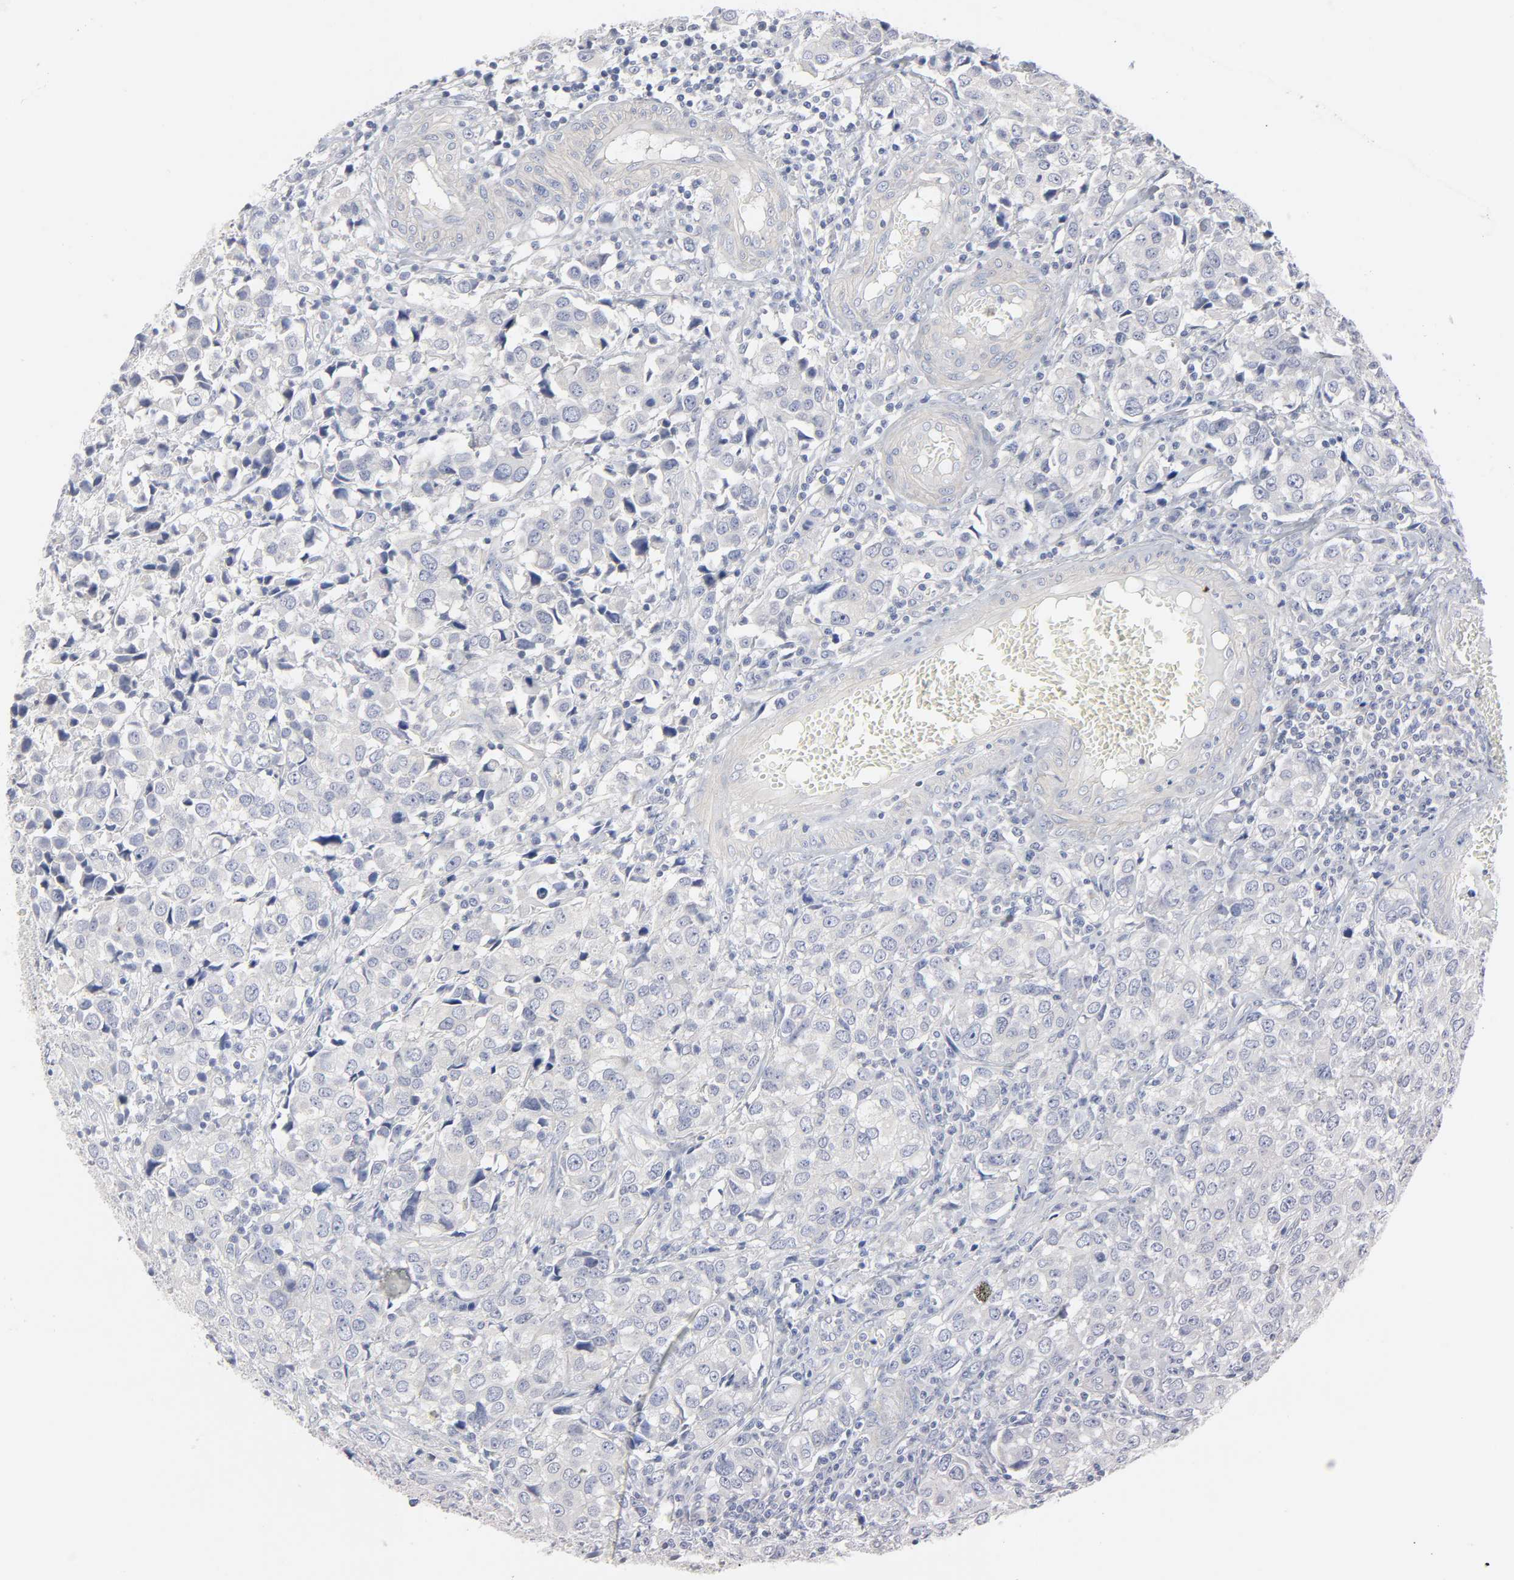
{"staining": {"intensity": "negative", "quantity": "none", "location": "none"}, "tissue": "urothelial cancer", "cell_type": "Tumor cells", "image_type": "cancer", "snomed": [{"axis": "morphology", "description": "Urothelial carcinoma, High grade"}, {"axis": "topography", "description": "Urinary bladder"}], "caption": "Immunohistochemical staining of urothelial carcinoma (high-grade) demonstrates no significant staining in tumor cells. (DAB (3,3'-diaminobenzidine) IHC, high magnification).", "gene": "ROCK1", "patient": {"sex": "female", "age": 75}}